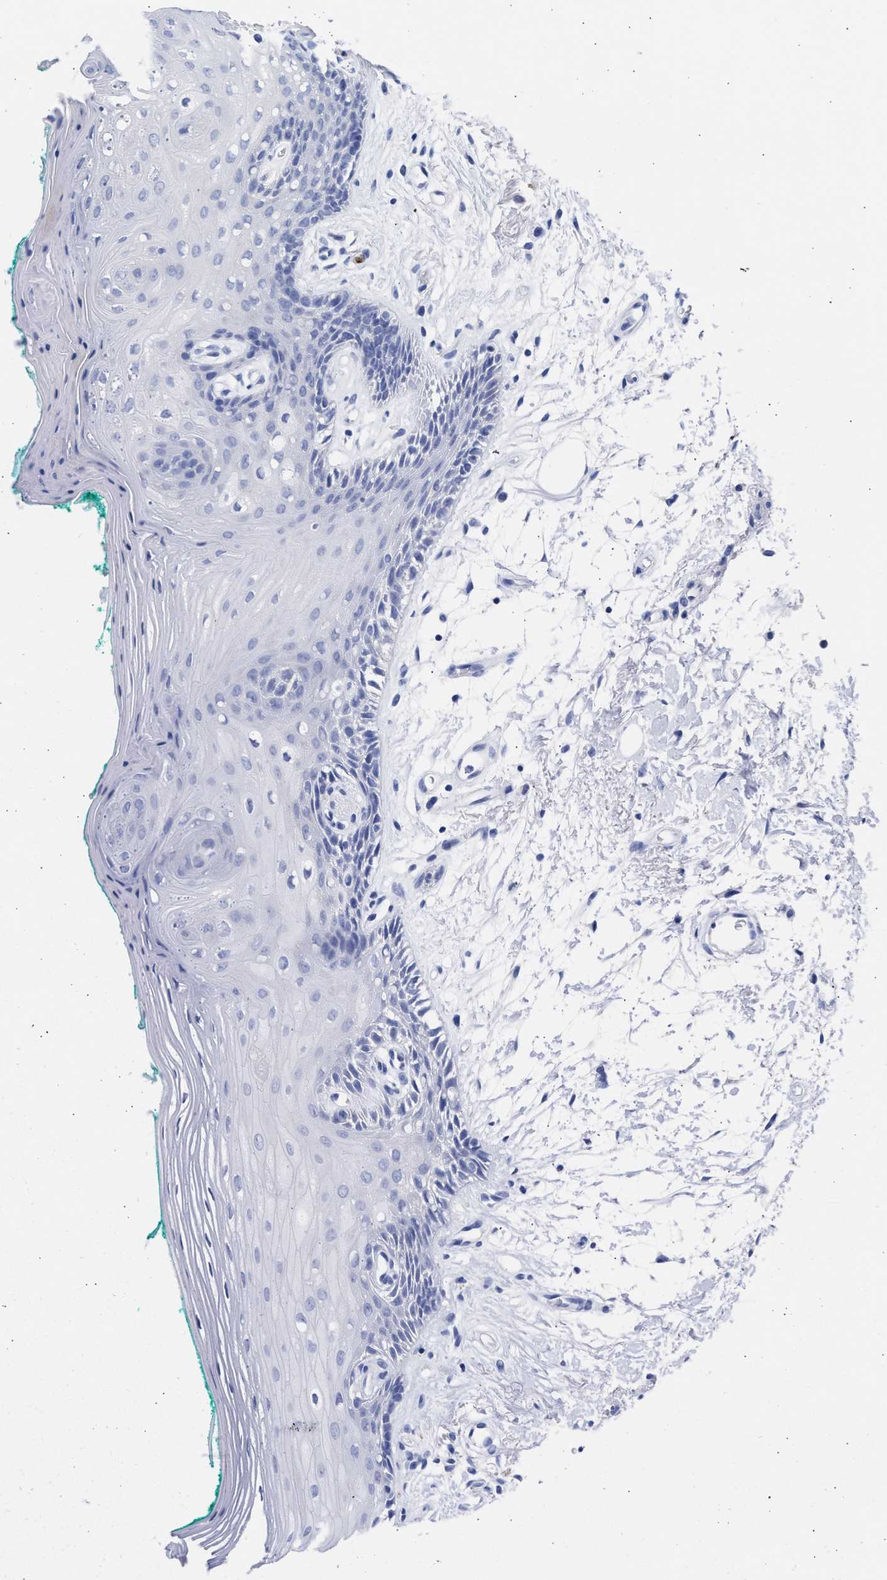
{"staining": {"intensity": "negative", "quantity": "none", "location": "none"}, "tissue": "oral mucosa", "cell_type": "Squamous epithelial cells", "image_type": "normal", "snomed": [{"axis": "morphology", "description": "Normal tissue, NOS"}, {"axis": "topography", "description": "Skeletal muscle"}, {"axis": "topography", "description": "Oral tissue"}, {"axis": "topography", "description": "Peripheral nerve tissue"}], "caption": "DAB immunohistochemical staining of normal human oral mucosa reveals no significant positivity in squamous epithelial cells. (IHC, brightfield microscopy, high magnification).", "gene": "NCAM1", "patient": {"sex": "female", "age": 84}}